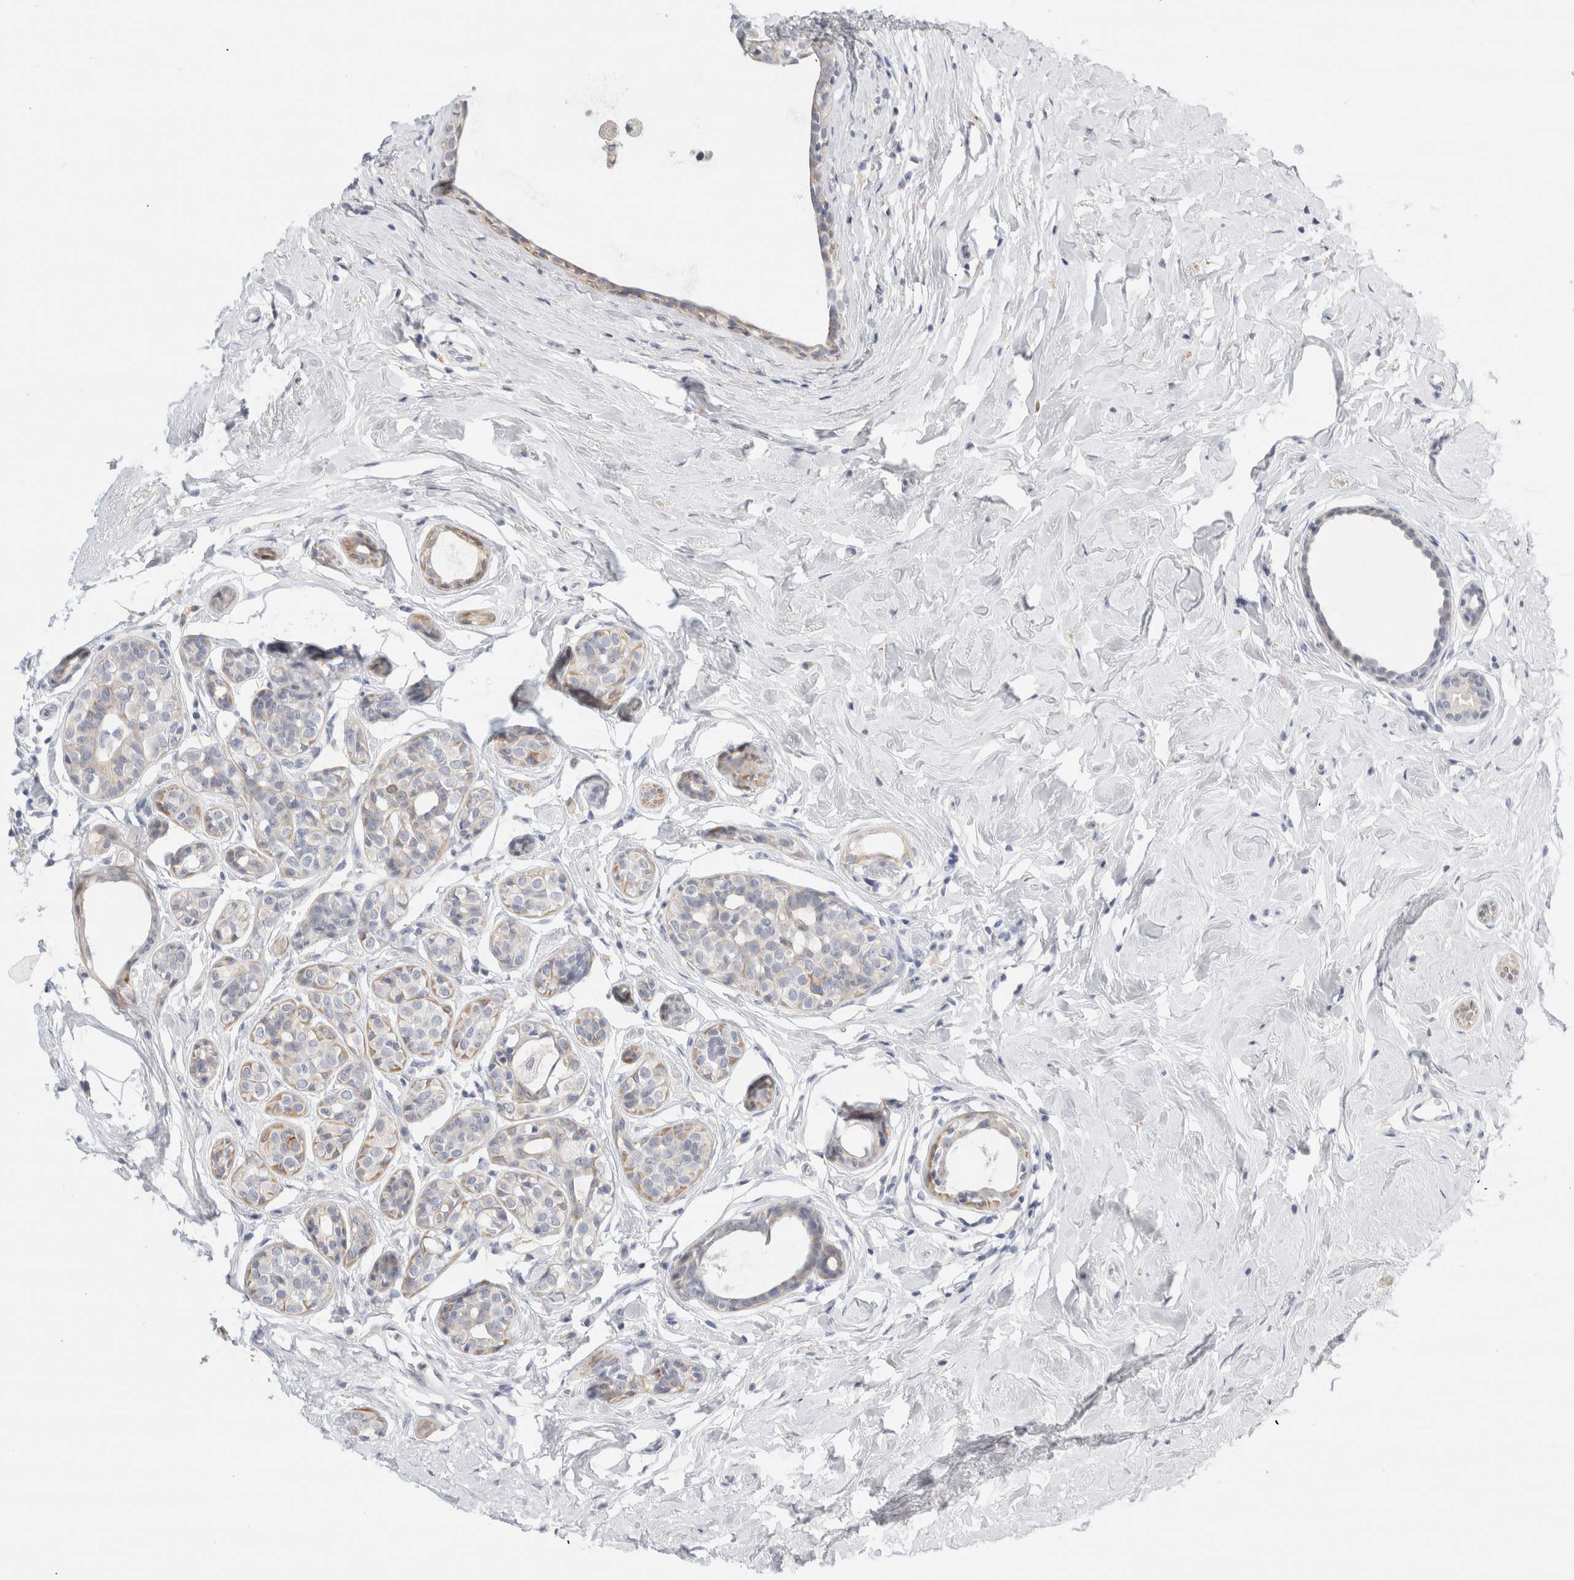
{"staining": {"intensity": "negative", "quantity": "none", "location": "none"}, "tissue": "breast cancer", "cell_type": "Tumor cells", "image_type": "cancer", "snomed": [{"axis": "morphology", "description": "Duct carcinoma"}, {"axis": "topography", "description": "Breast"}], "caption": "Tumor cells are negative for brown protein staining in breast intraductal carcinoma.", "gene": "ADAM30", "patient": {"sex": "female", "age": 55}}